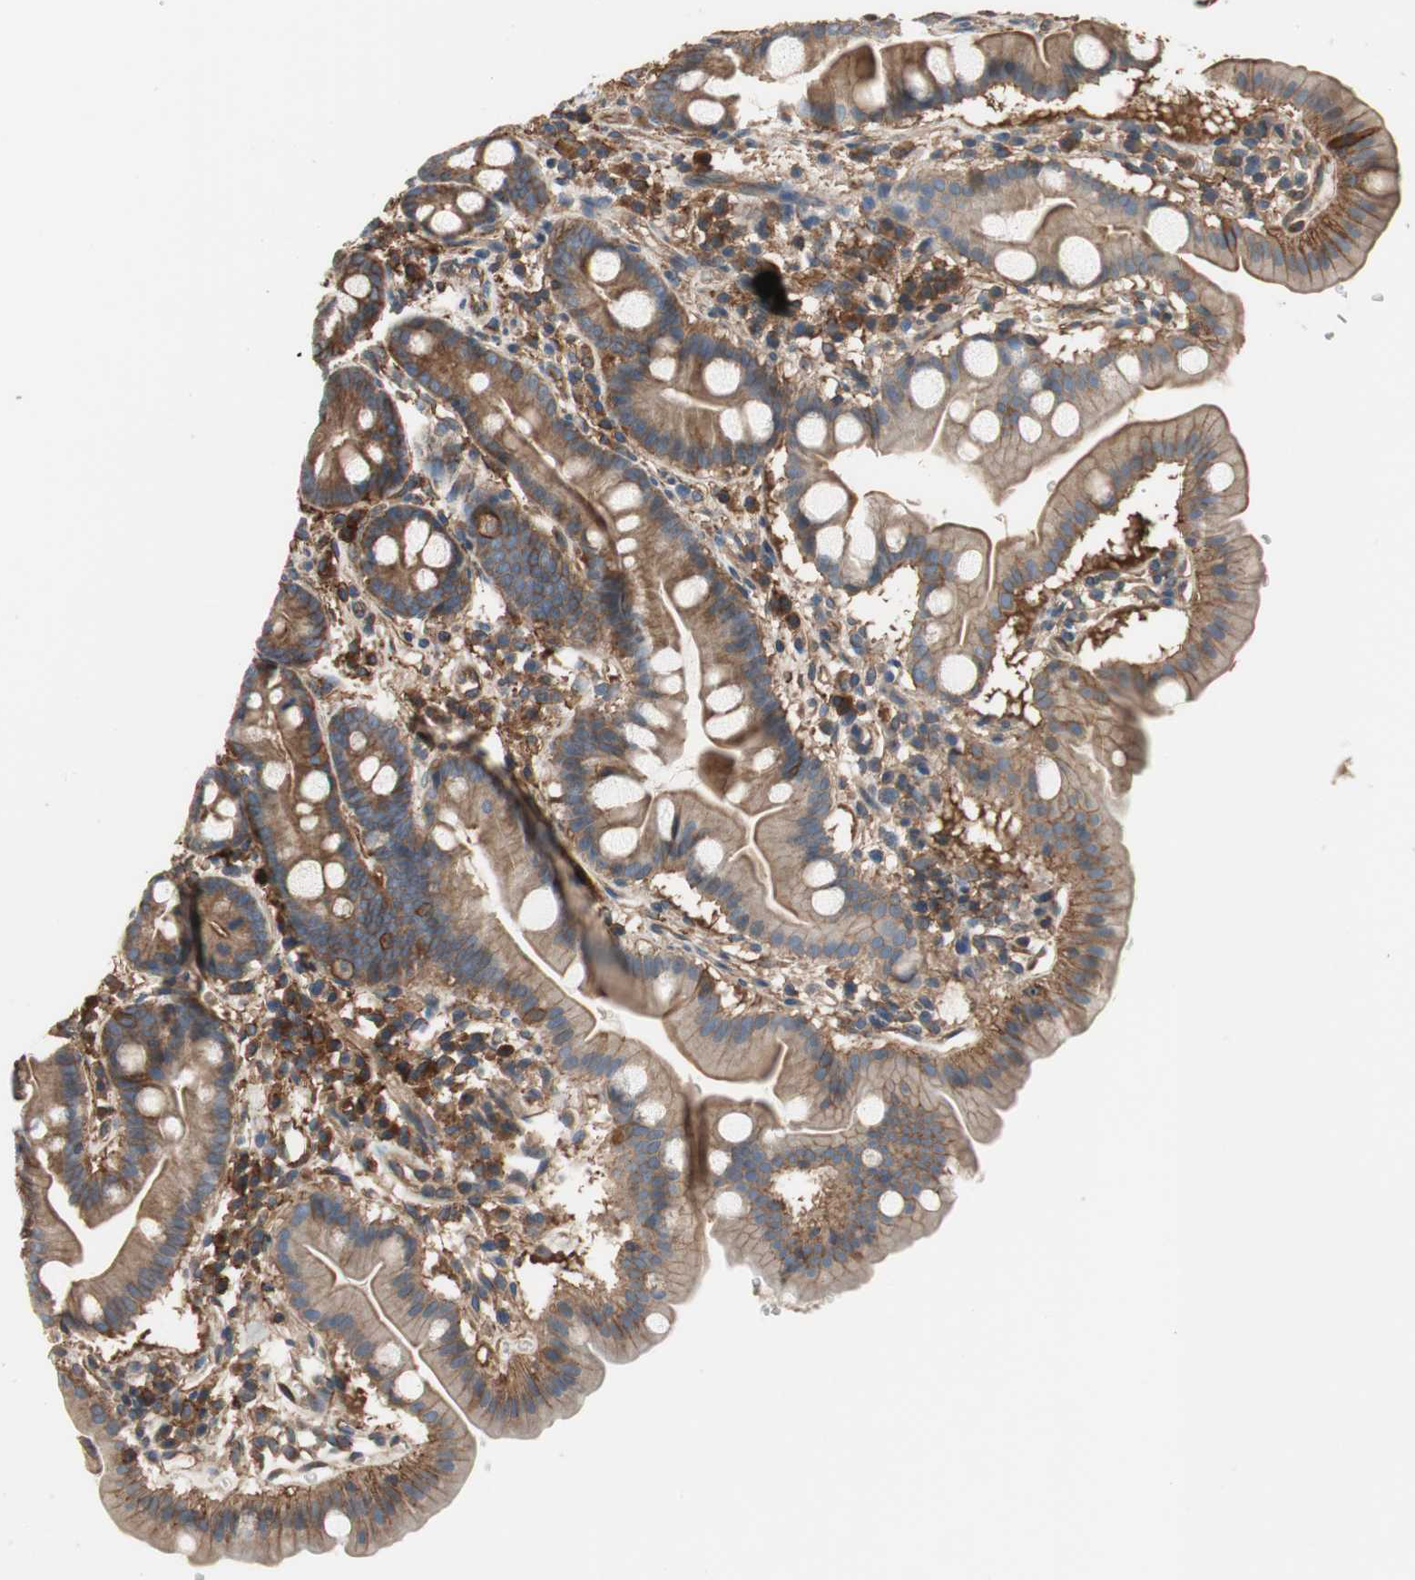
{"staining": {"intensity": "strong", "quantity": ">75%", "location": "cytoplasmic/membranous"}, "tissue": "duodenum", "cell_type": "Glandular cells", "image_type": "normal", "snomed": [{"axis": "morphology", "description": "Normal tissue, NOS"}, {"axis": "topography", "description": "Duodenum"}], "caption": "The image shows a brown stain indicating the presence of a protein in the cytoplasmic/membranous of glandular cells in duodenum. (brown staining indicates protein expression, while blue staining denotes nuclei).", "gene": "IL1RL1", "patient": {"sex": "male", "age": 50}}